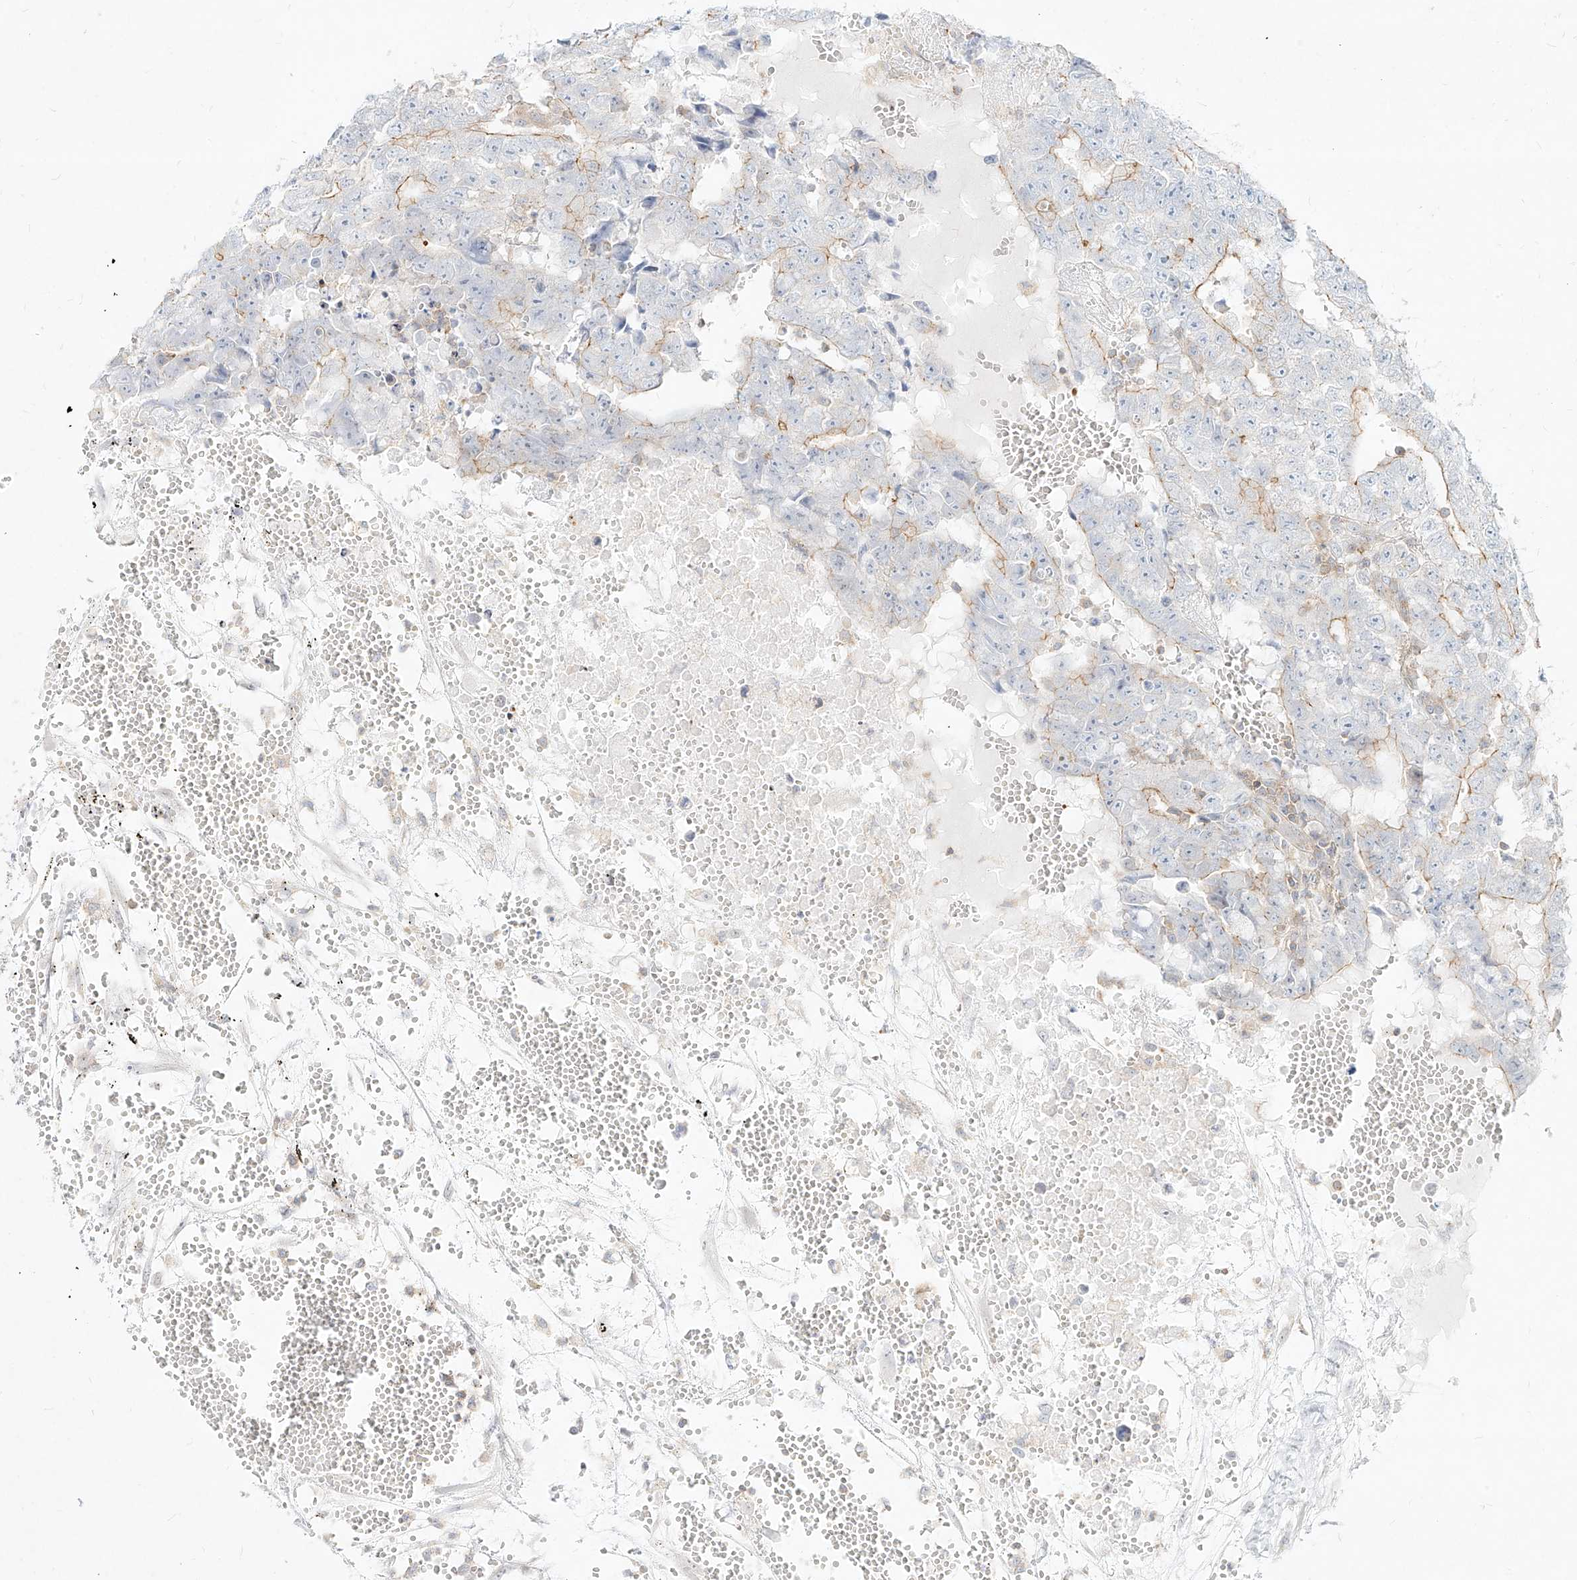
{"staining": {"intensity": "weak", "quantity": "<25%", "location": "cytoplasmic/membranous"}, "tissue": "testis cancer", "cell_type": "Tumor cells", "image_type": "cancer", "snomed": [{"axis": "morphology", "description": "Carcinoma, Embryonal, NOS"}, {"axis": "topography", "description": "Testis"}], "caption": "This is an immunohistochemistry photomicrograph of human testis embryonal carcinoma. There is no staining in tumor cells.", "gene": "SLC2A12", "patient": {"sex": "male", "age": 25}}